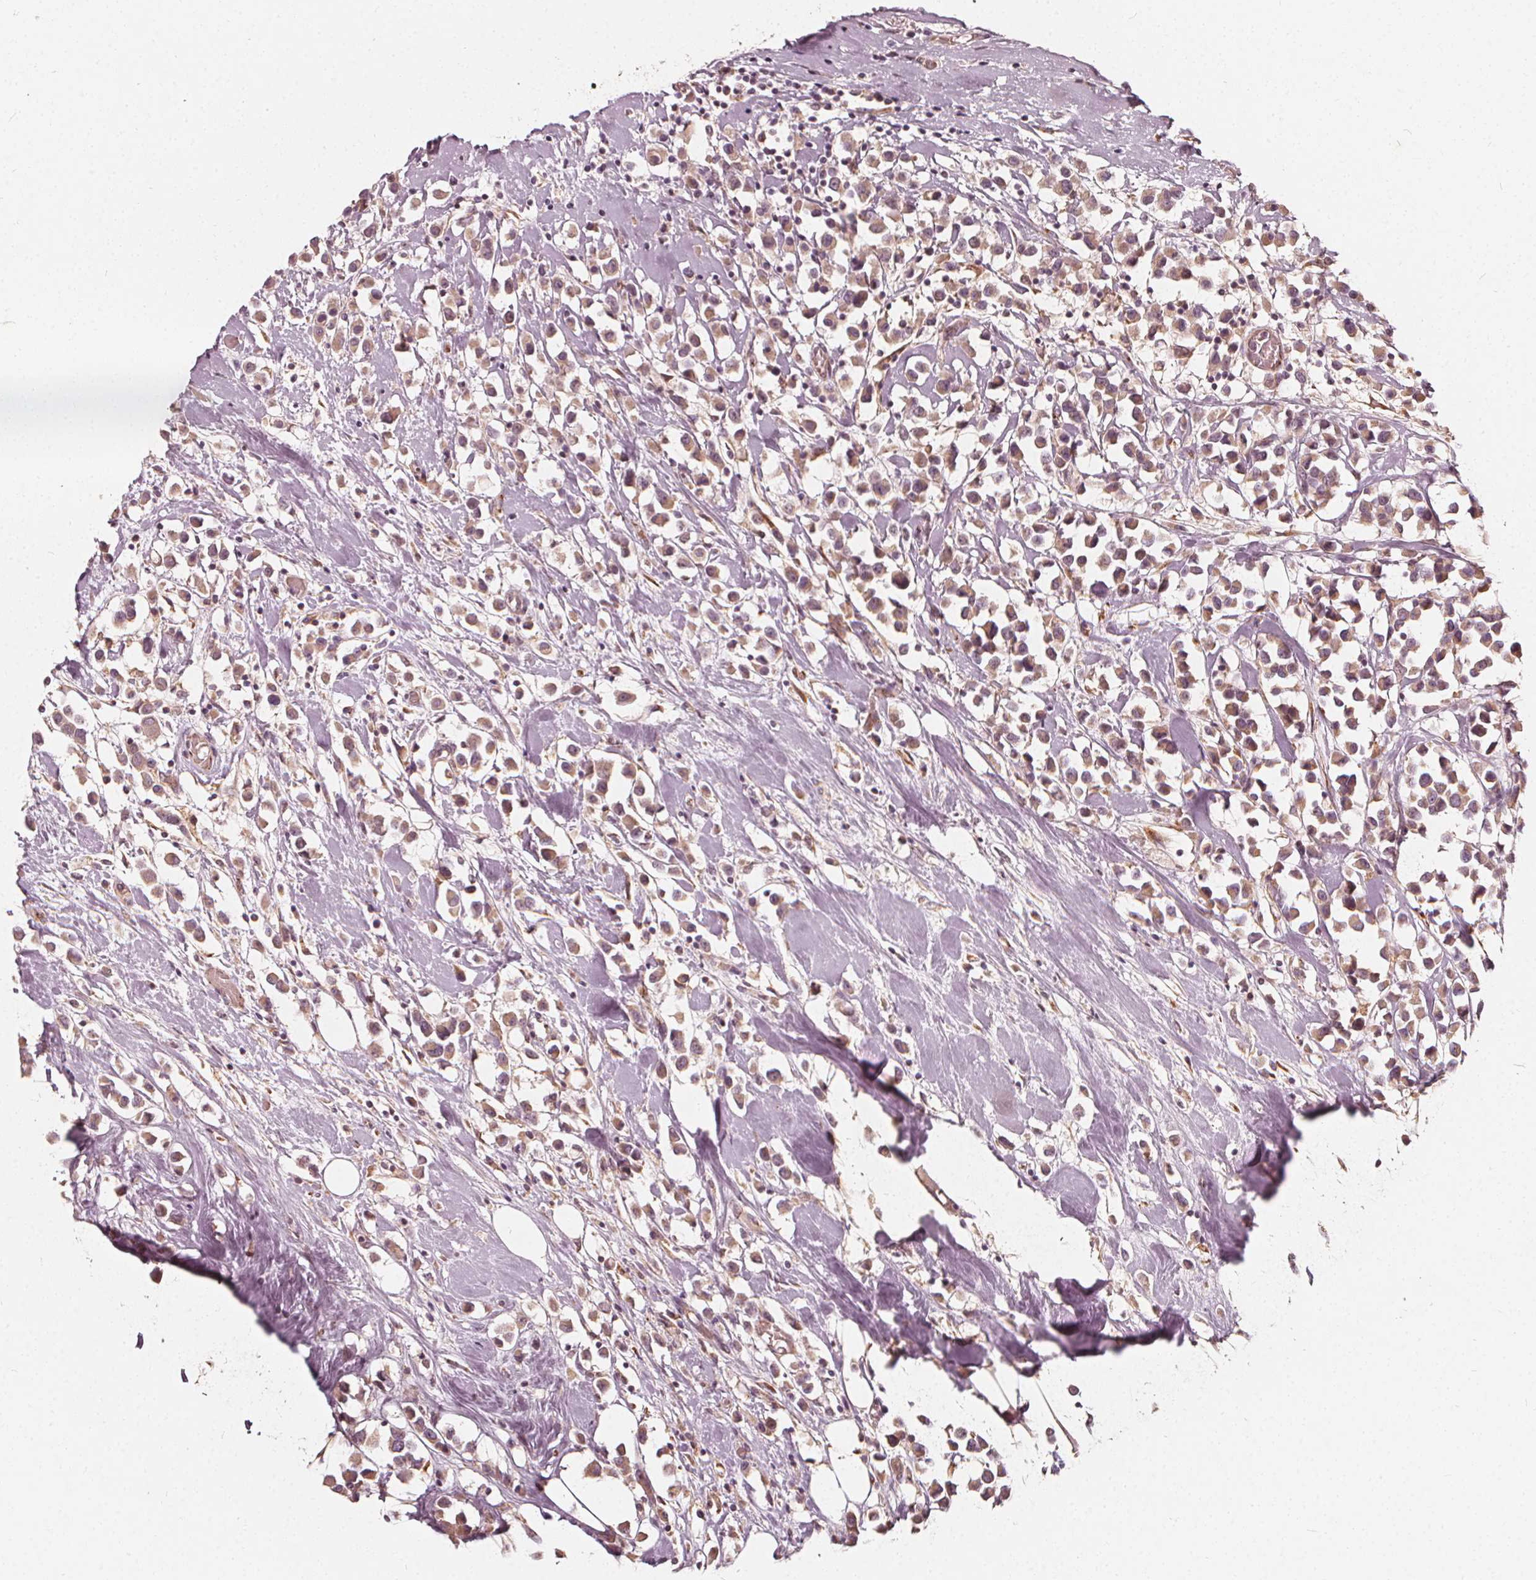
{"staining": {"intensity": "moderate", "quantity": ">75%", "location": "cytoplasmic/membranous,nuclear"}, "tissue": "breast cancer", "cell_type": "Tumor cells", "image_type": "cancer", "snomed": [{"axis": "morphology", "description": "Duct carcinoma"}, {"axis": "topography", "description": "Breast"}], "caption": "Immunohistochemistry micrograph of human intraductal carcinoma (breast) stained for a protein (brown), which demonstrates medium levels of moderate cytoplasmic/membranous and nuclear expression in about >75% of tumor cells.", "gene": "NPC1L1", "patient": {"sex": "female", "age": 61}}